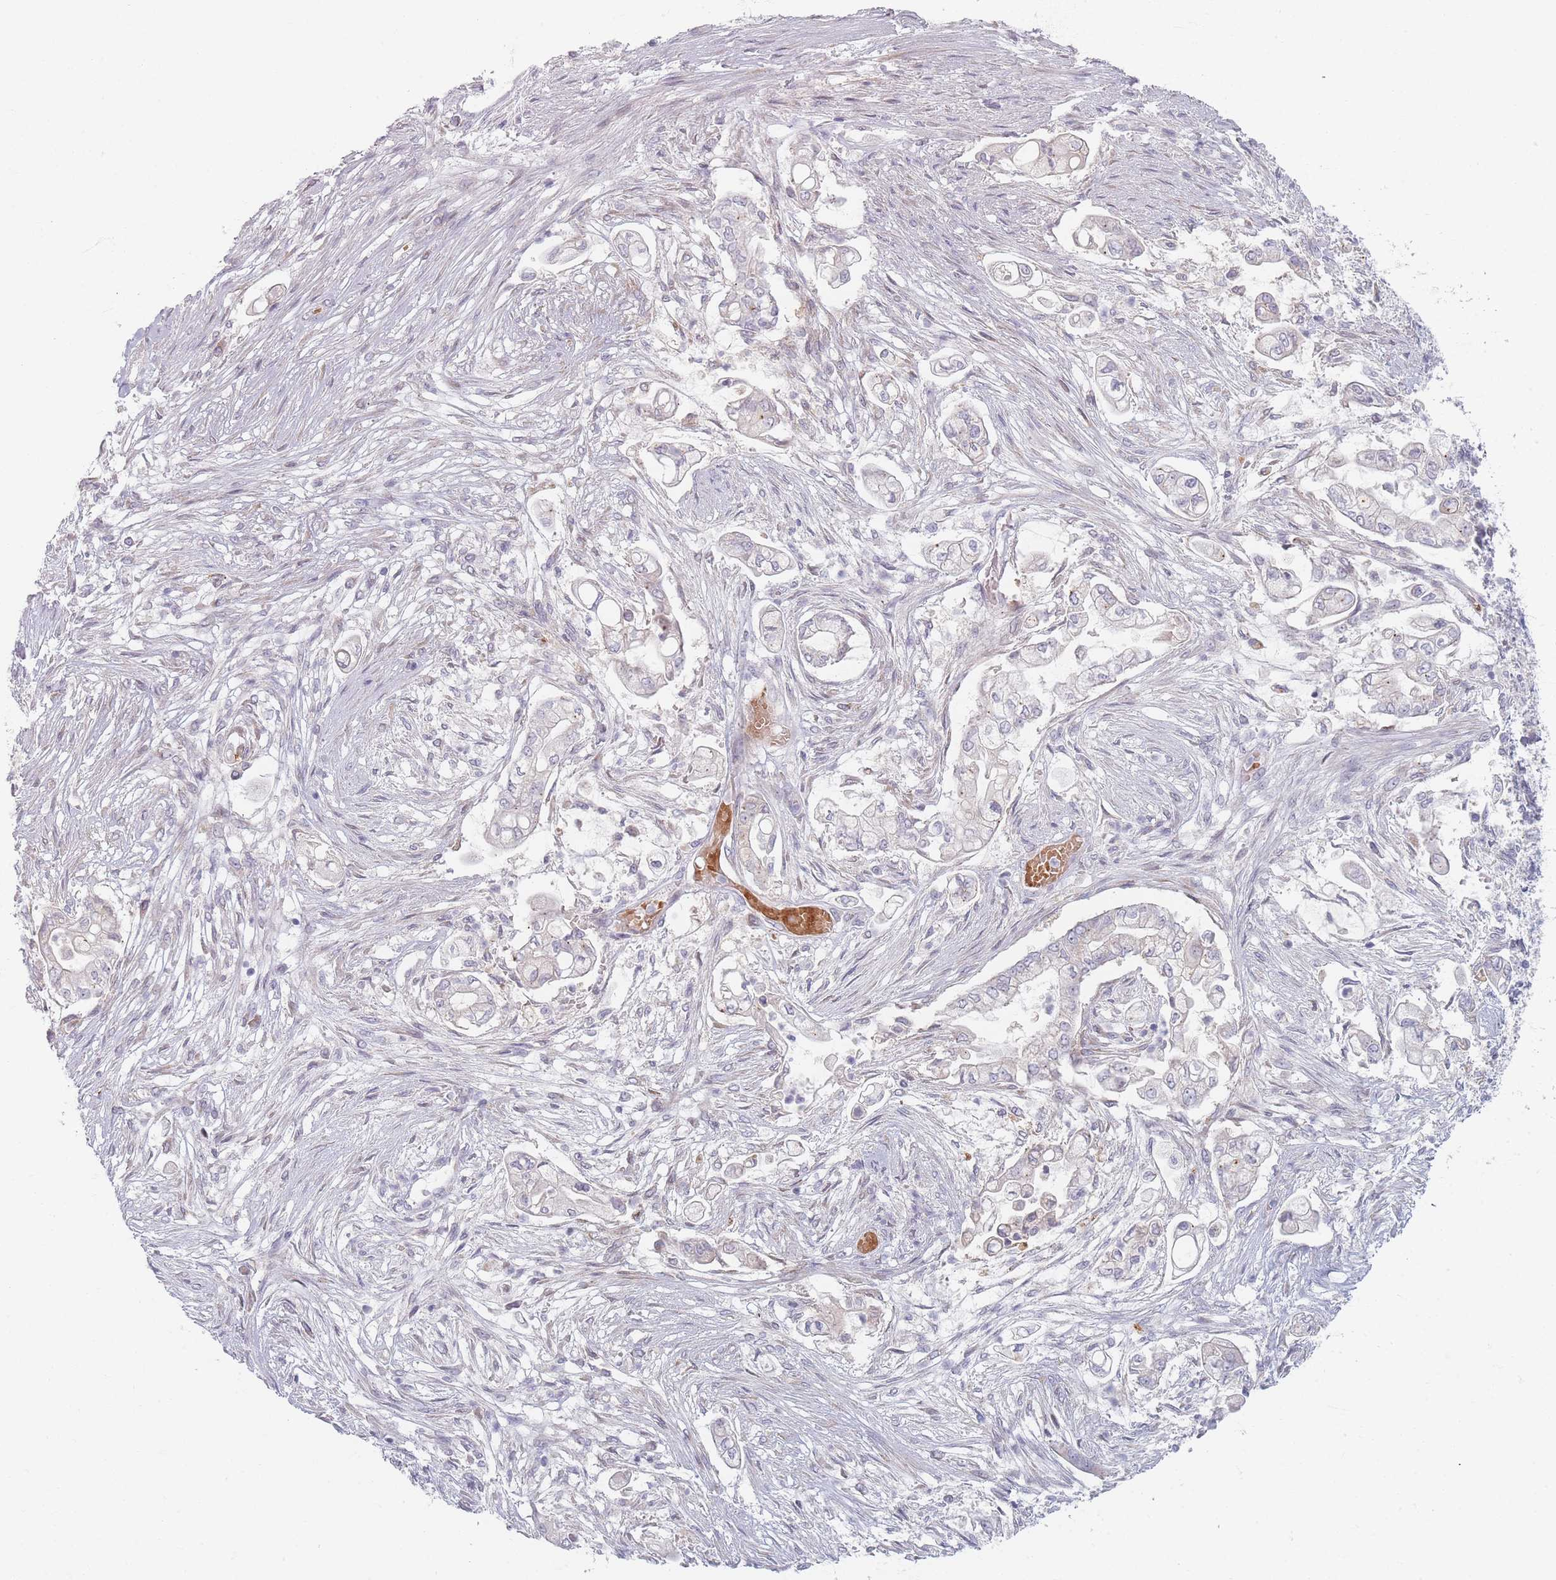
{"staining": {"intensity": "negative", "quantity": "none", "location": "none"}, "tissue": "pancreatic cancer", "cell_type": "Tumor cells", "image_type": "cancer", "snomed": [{"axis": "morphology", "description": "Adenocarcinoma, NOS"}, {"axis": "topography", "description": "Pancreas"}], "caption": "This image is of adenocarcinoma (pancreatic) stained with immunohistochemistry (IHC) to label a protein in brown with the nuclei are counter-stained blue. There is no expression in tumor cells.", "gene": "TMOD1", "patient": {"sex": "female", "age": 69}}